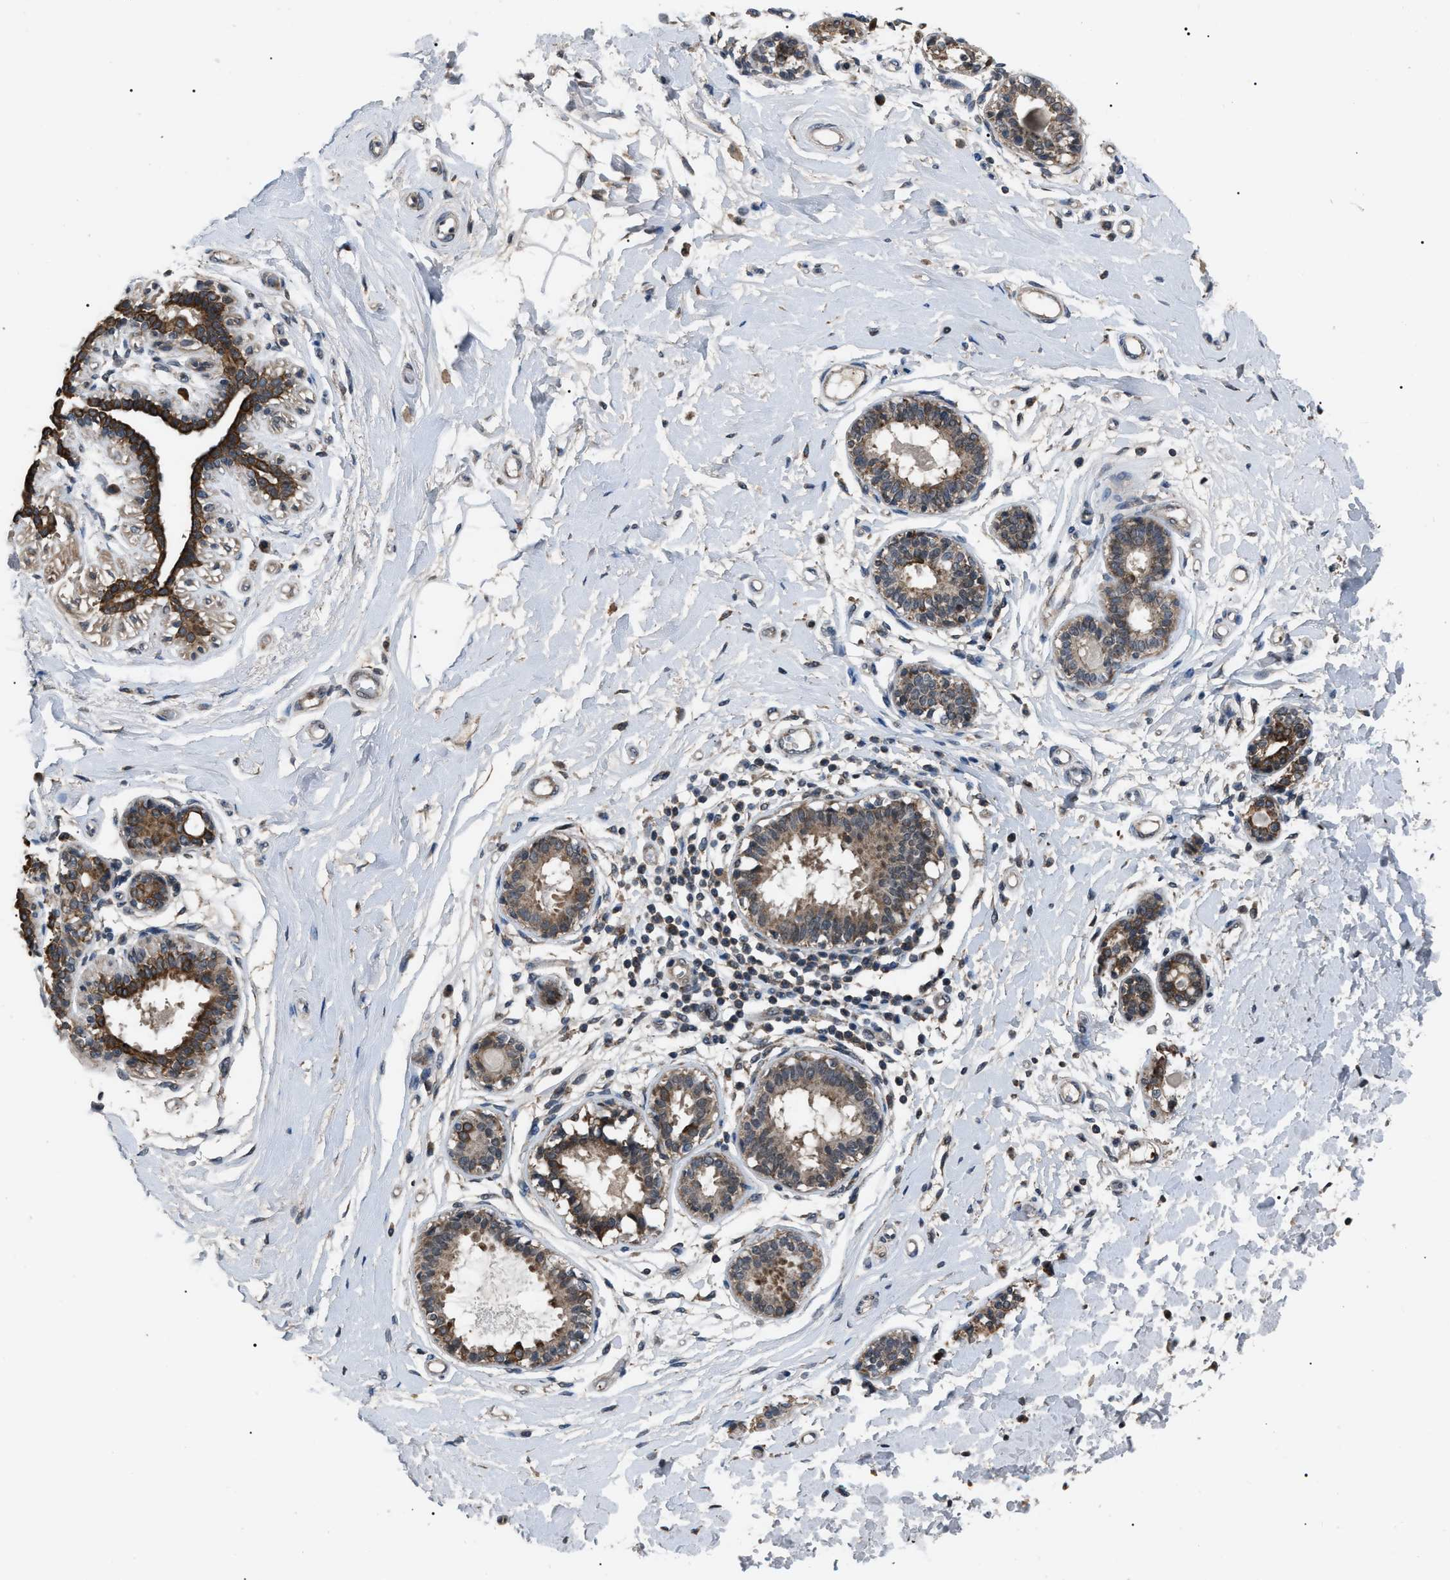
{"staining": {"intensity": "strong", "quantity": ">75%", "location": "cytoplasmic/membranous"}, "tissue": "breast", "cell_type": "Glandular cells", "image_type": "normal", "snomed": [{"axis": "morphology", "description": "Normal tissue, NOS"}, {"axis": "morphology", "description": "Lobular carcinoma"}, {"axis": "topography", "description": "Breast"}], "caption": "Brown immunohistochemical staining in benign human breast demonstrates strong cytoplasmic/membranous staining in about >75% of glandular cells. (Brightfield microscopy of DAB IHC at high magnification).", "gene": "ZFAND2A", "patient": {"sex": "female", "age": 59}}